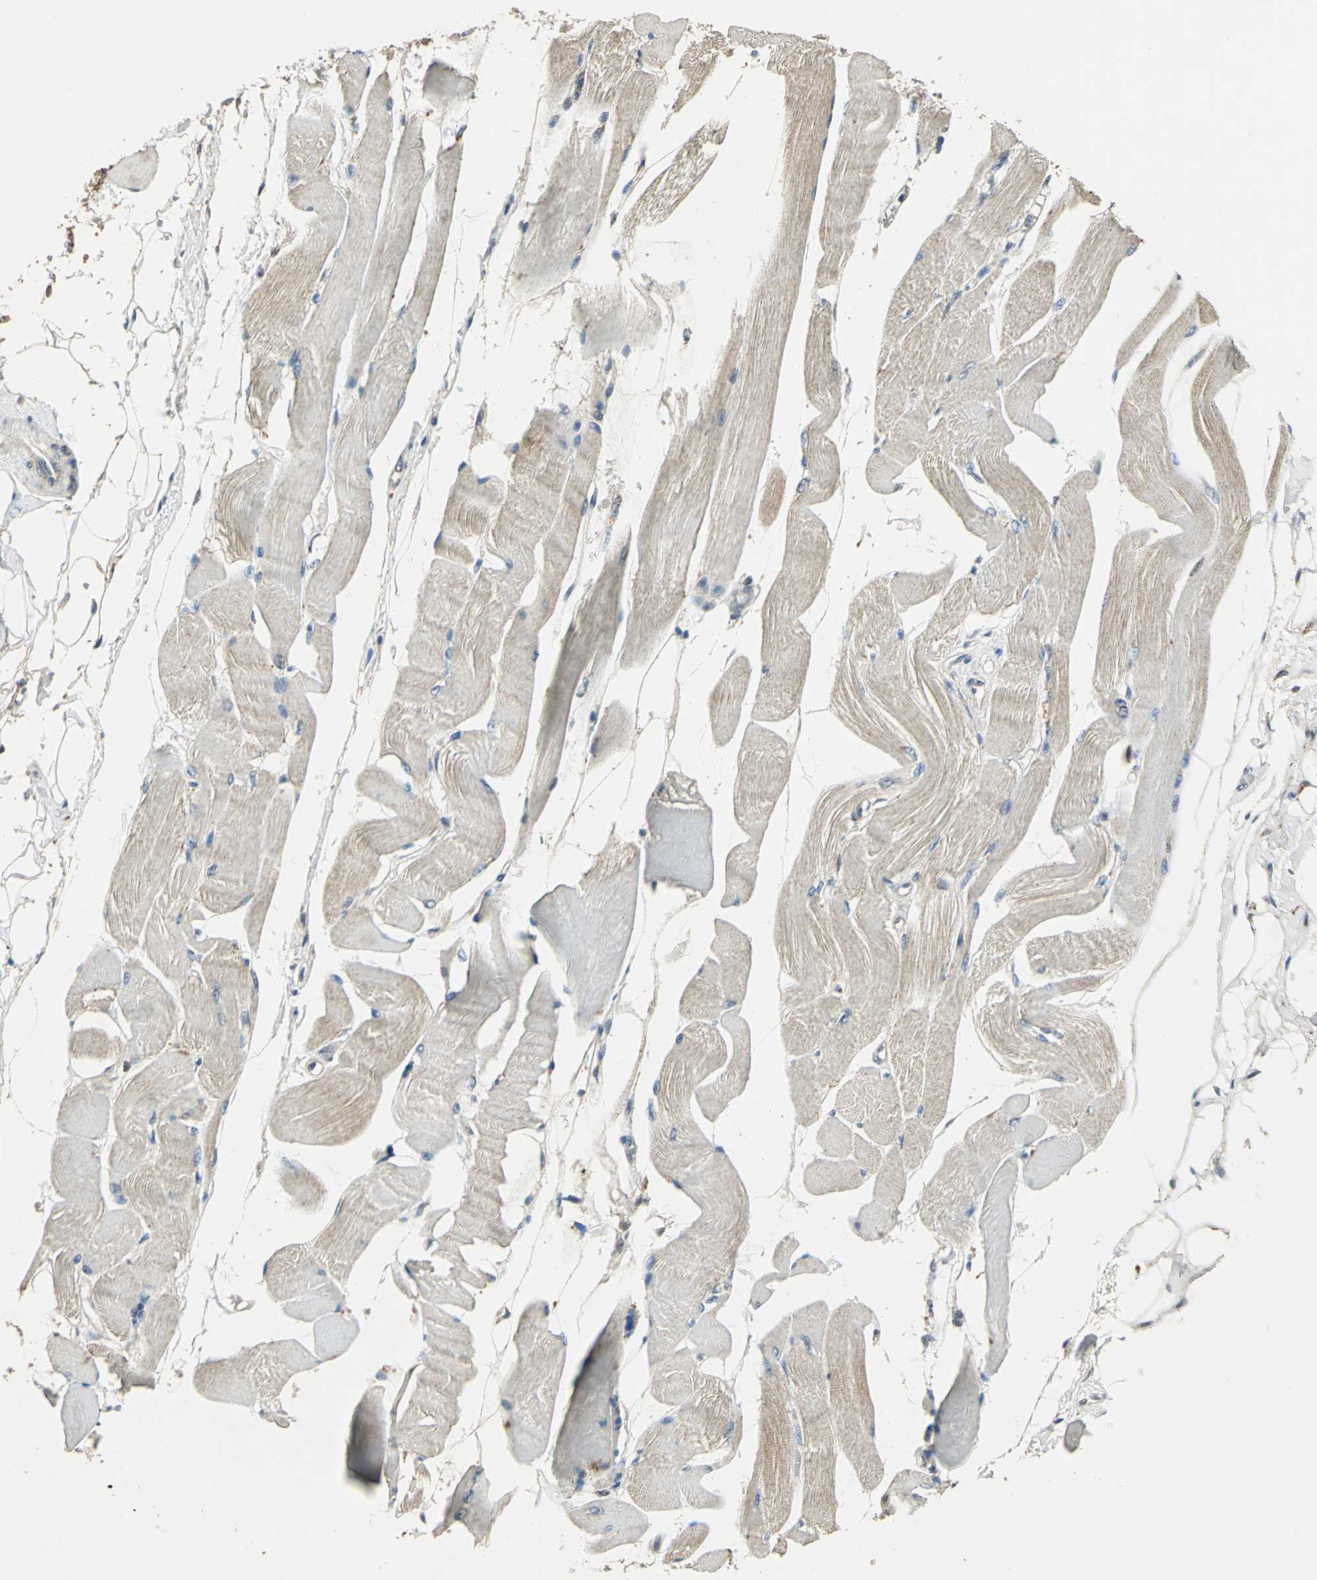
{"staining": {"intensity": "weak", "quantity": "25%-75%", "location": "cytoplasmic/membranous"}, "tissue": "skeletal muscle", "cell_type": "Myocytes", "image_type": "normal", "snomed": [{"axis": "morphology", "description": "Normal tissue, NOS"}, {"axis": "topography", "description": "Skeletal muscle"}, {"axis": "topography", "description": "Peripheral nerve tissue"}], "caption": "Immunohistochemical staining of unremarkable human skeletal muscle displays low levels of weak cytoplasmic/membranous staining in about 25%-75% of myocytes.", "gene": "AHSA1", "patient": {"sex": "female", "age": 84}}